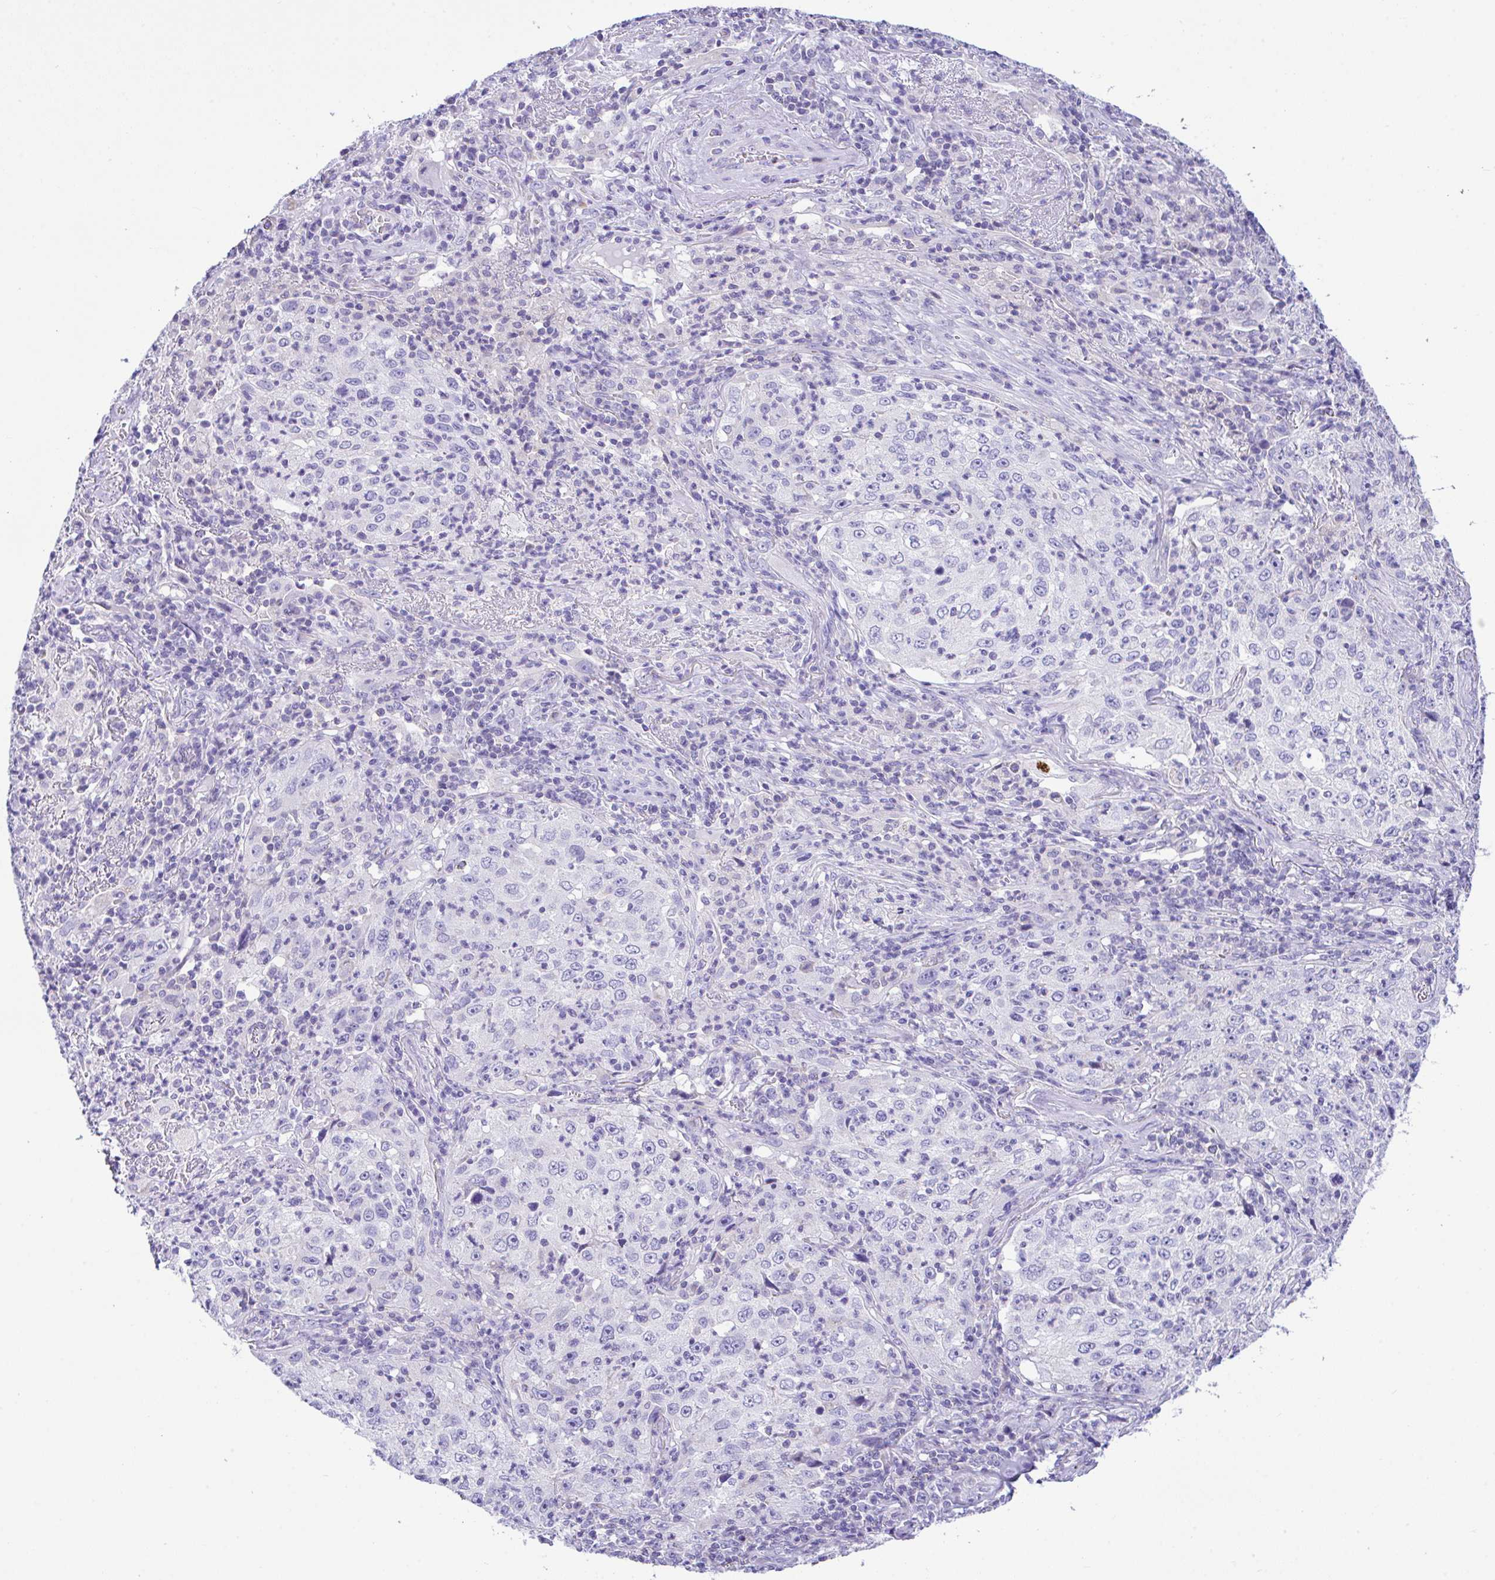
{"staining": {"intensity": "negative", "quantity": "none", "location": "none"}, "tissue": "lung cancer", "cell_type": "Tumor cells", "image_type": "cancer", "snomed": [{"axis": "morphology", "description": "Squamous cell carcinoma, NOS"}, {"axis": "topography", "description": "Lung"}], "caption": "Tumor cells are negative for protein expression in human lung squamous cell carcinoma.", "gene": "NLRP8", "patient": {"sex": "male", "age": 71}}